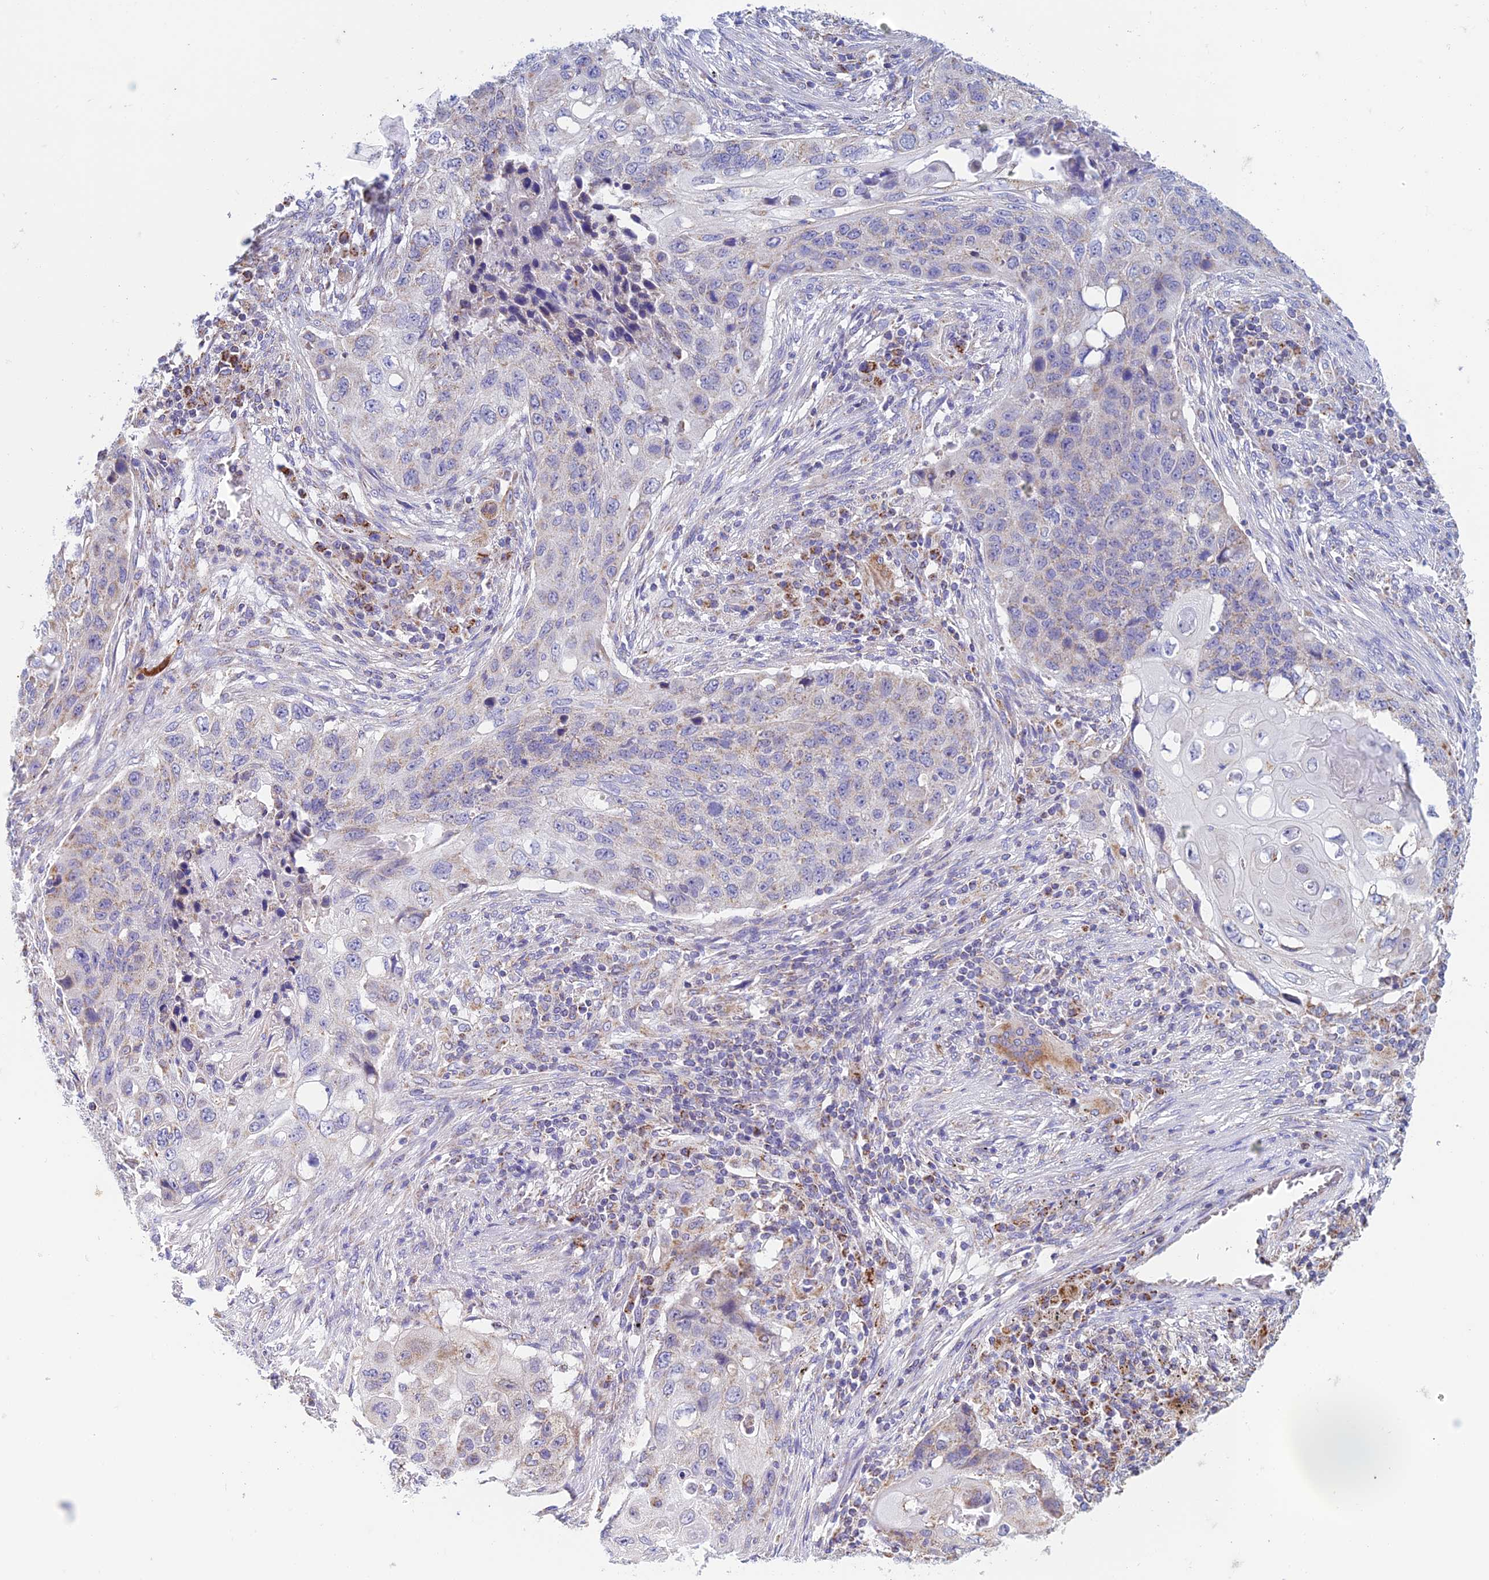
{"staining": {"intensity": "weak", "quantity": "<25%", "location": "cytoplasmic/membranous"}, "tissue": "lung cancer", "cell_type": "Tumor cells", "image_type": "cancer", "snomed": [{"axis": "morphology", "description": "Squamous cell carcinoma, NOS"}, {"axis": "topography", "description": "Lung"}], "caption": "An IHC histopathology image of lung cancer (squamous cell carcinoma) is shown. There is no staining in tumor cells of lung cancer (squamous cell carcinoma). (DAB immunohistochemistry with hematoxylin counter stain).", "gene": "ZNF181", "patient": {"sex": "female", "age": 63}}